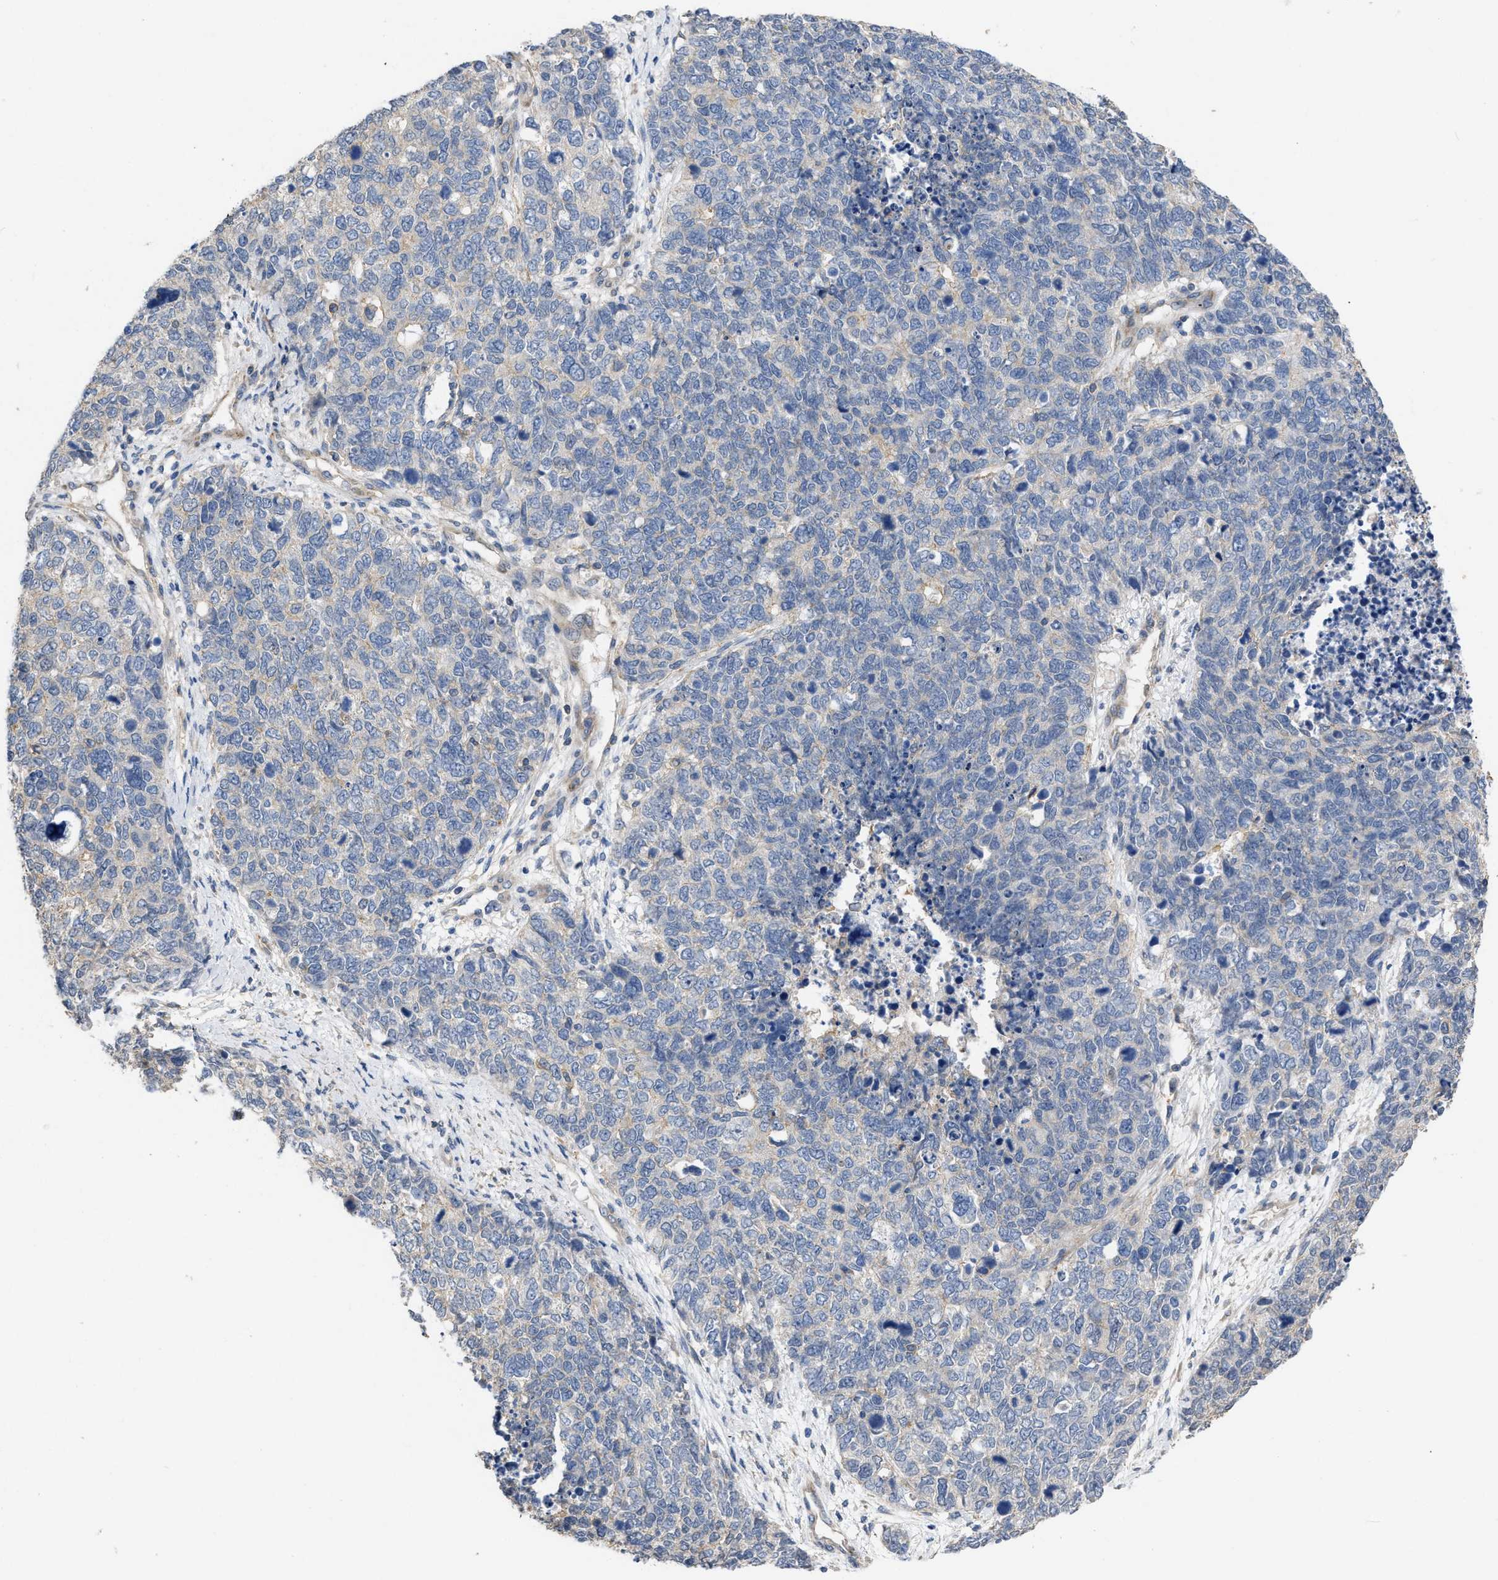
{"staining": {"intensity": "negative", "quantity": "none", "location": "none"}, "tissue": "cervical cancer", "cell_type": "Tumor cells", "image_type": "cancer", "snomed": [{"axis": "morphology", "description": "Squamous cell carcinoma, NOS"}, {"axis": "topography", "description": "Cervix"}], "caption": "DAB immunohistochemical staining of cervical squamous cell carcinoma exhibits no significant staining in tumor cells.", "gene": "TMEM131", "patient": {"sex": "female", "age": 63}}